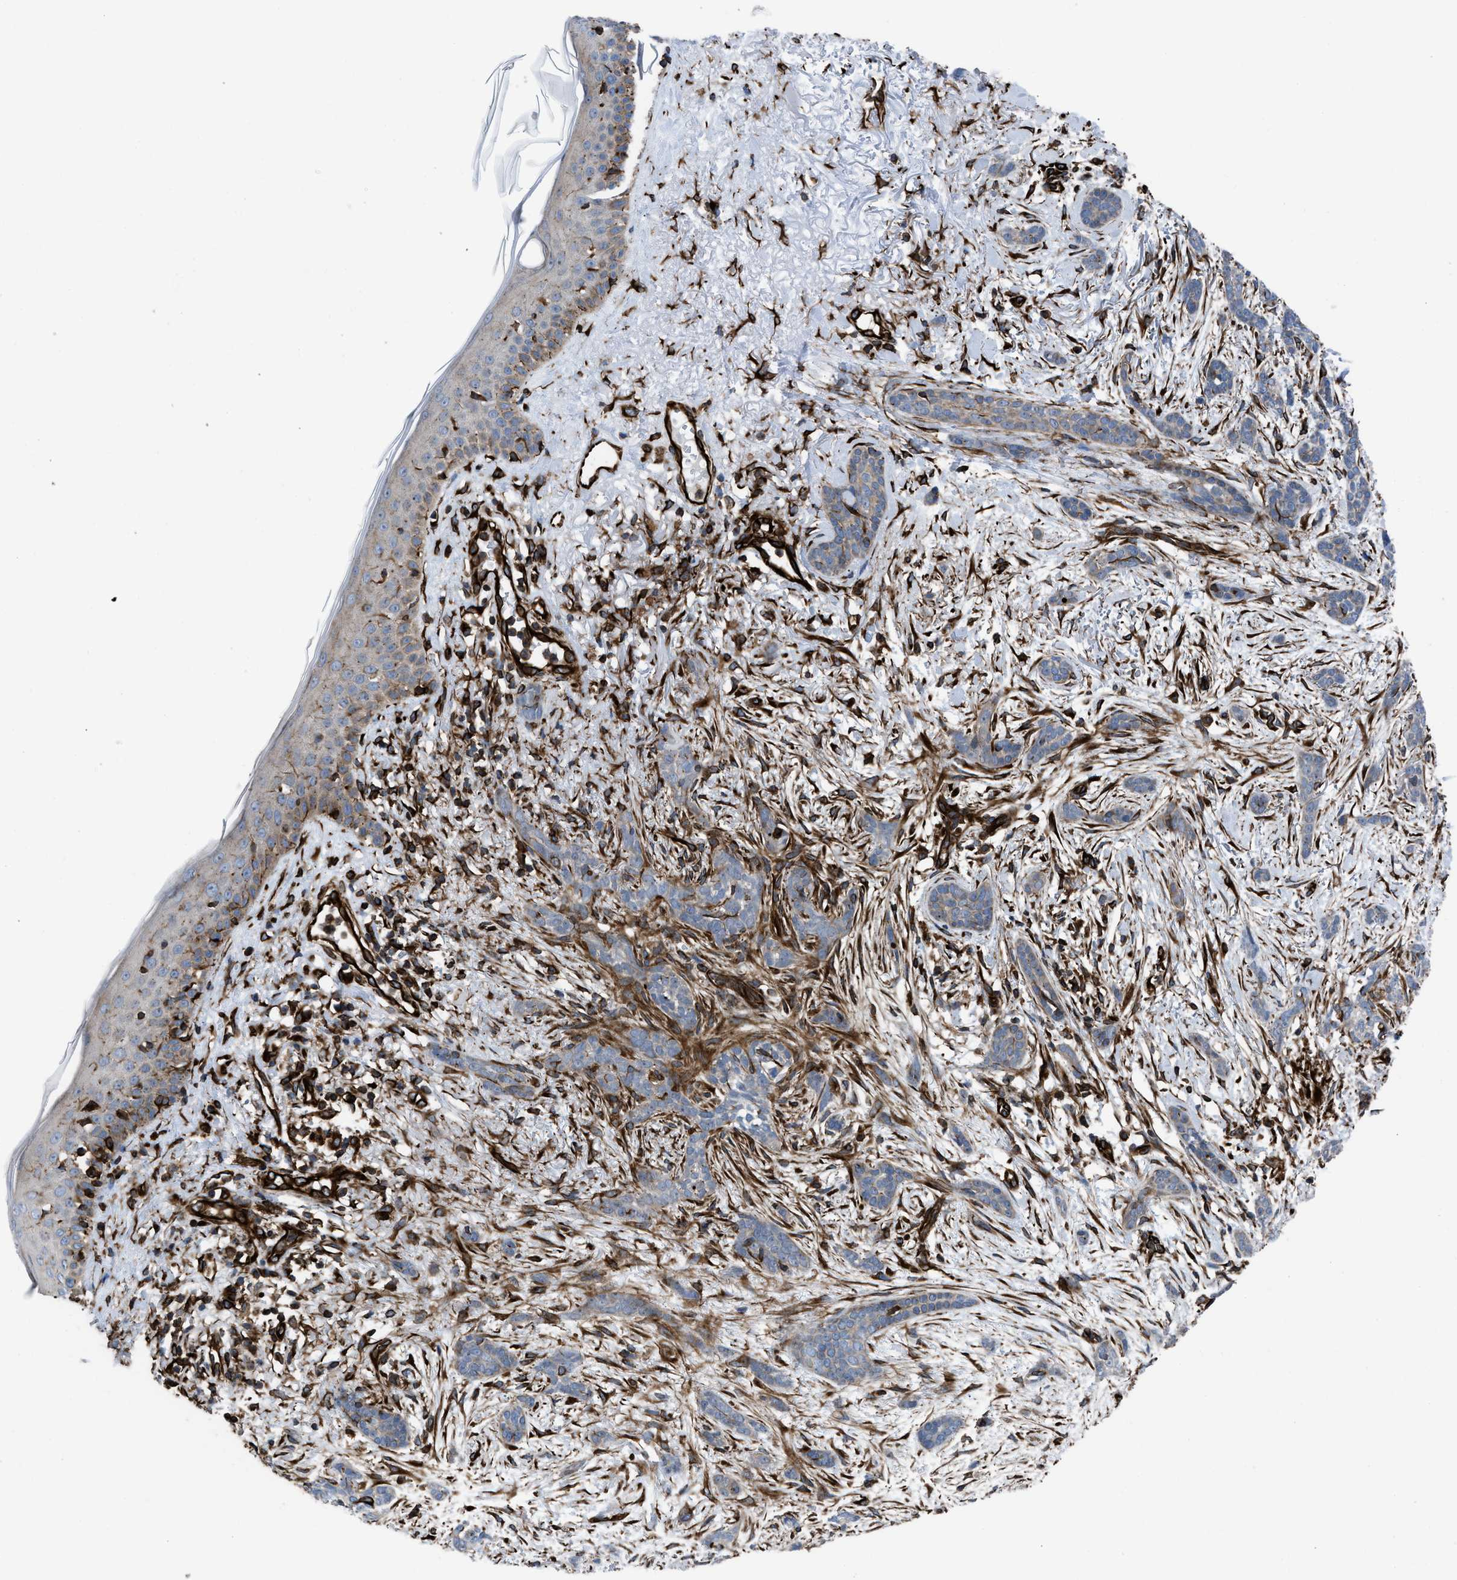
{"staining": {"intensity": "weak", "quantity": "25%-75%", "location": "cytoplasmic/membranous"}, "tissue": "skin cancer", "cell_type": "Tumor cells", "image_type": "cancer", "snomed": [{"axis": "morphology", "description": "Basal cell carcinoma"}, {"axis": "morphology", "description": "Adnexal tumor, benign"}, {"axis": "topography", "description": "Skin"}], "caption": "Protein staining demonstrates weak cytoplasmic/membranous expression in about 25%-75% of tumor cells in basal cell carcinoma (skin). Using DAB (3,3'-diaminobenzidine) (brown) and hematoxylin (blue) stains, captured at high magnification using brightfield microscopy.", "gene": "PTPRE", "patient": {"sex": "female", "age": 42}}